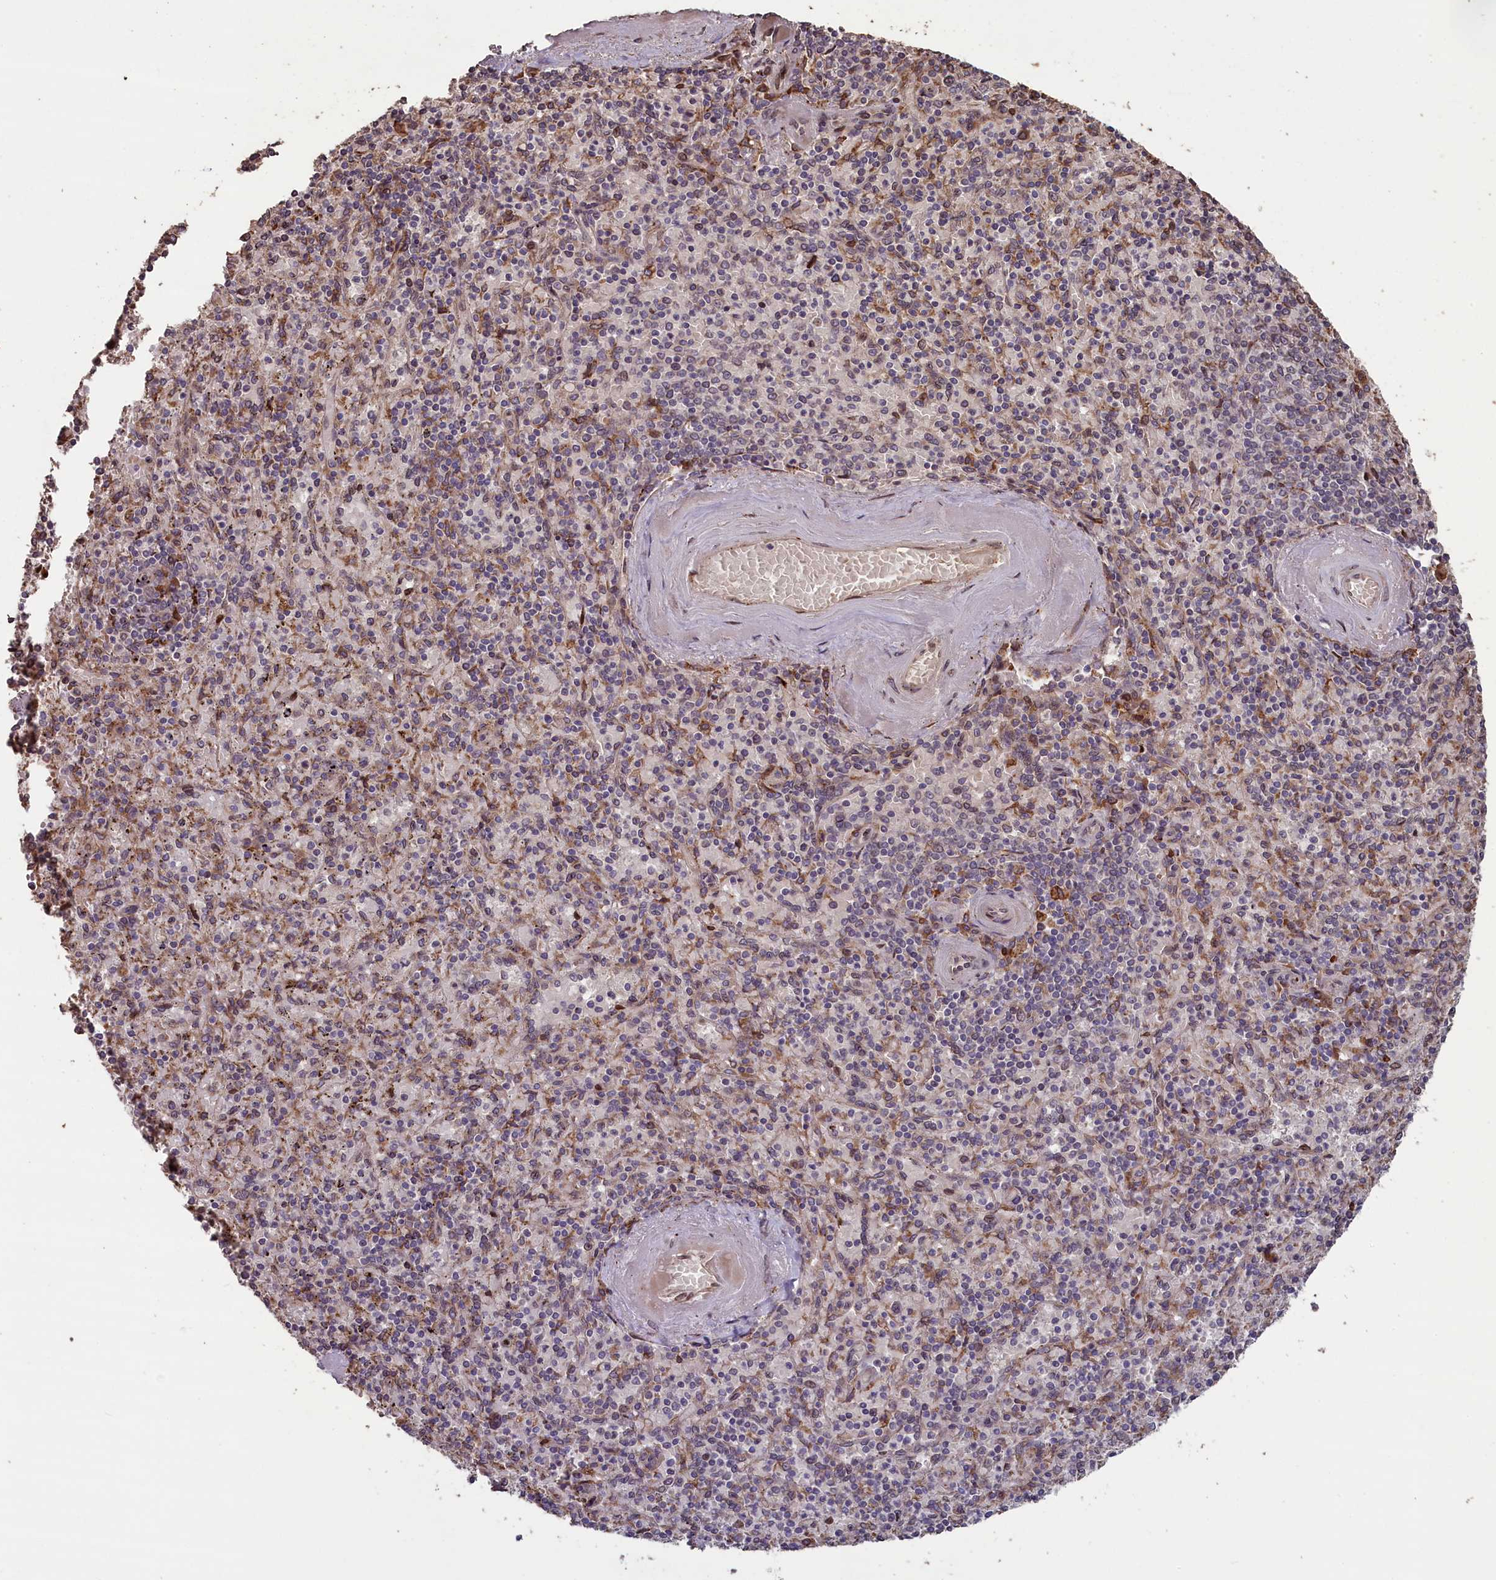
{"staining": {"intensity": "moderate", "quantity": "25%-75%", "location": "cytoplasmic/membranous"}, "tissue": "spleen", "cell_type": "Cells in red pulp", "image_type": "normal", "snomed": [{"axis": "morphology", "description": "Normal tissue, NOS"}, {"axis": "topography", "description": "Spleen"}], "caption": "DAB (3,3'-diaminobenzidine) immunohistochemical staining of unremarkable spleen displays moderate cytoplasmic/membranous protein staining in approximately 25%-75% of cells in red pulp.", "gene": "SLC38A7", "patient": {"sex": "male", "age": 82}}